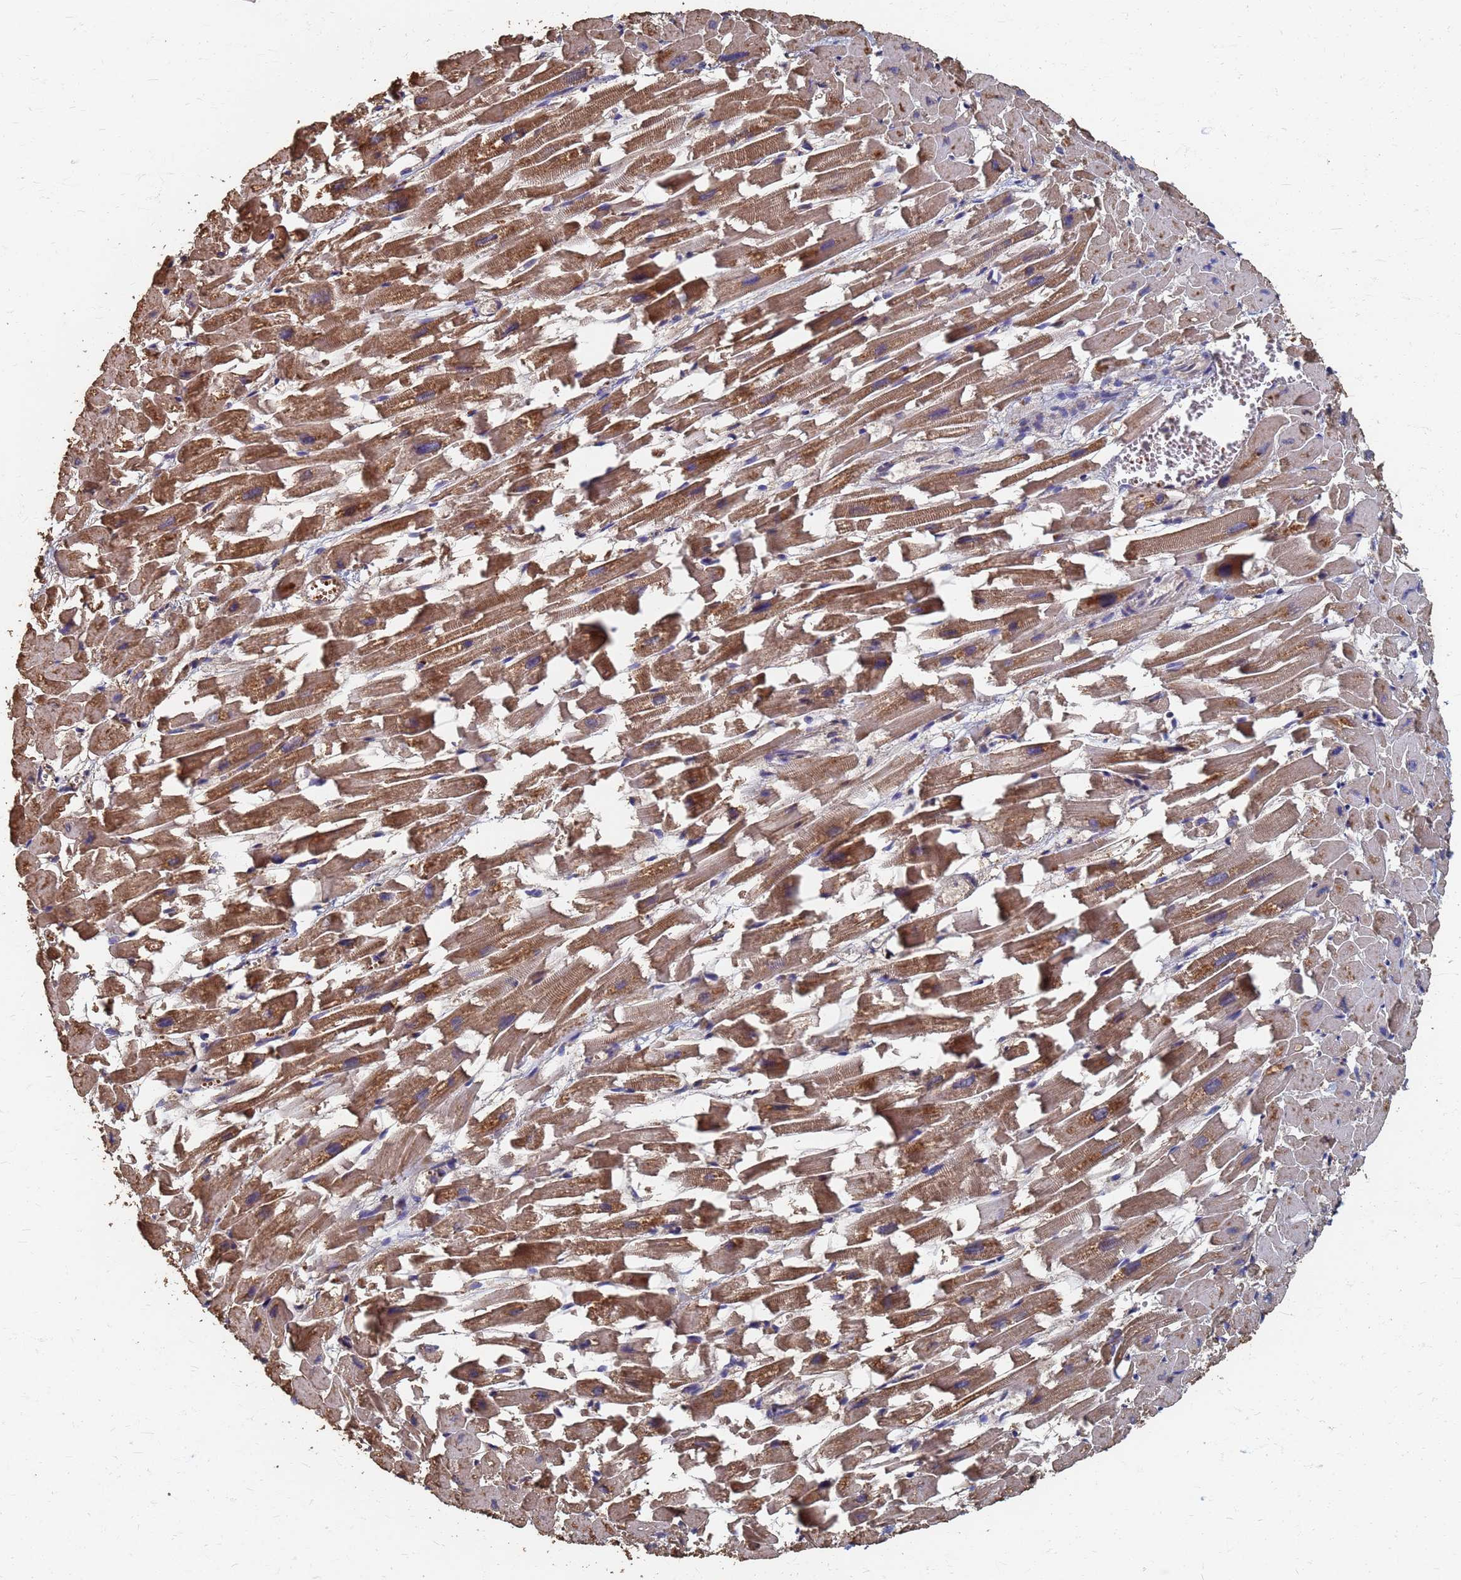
{"staining": {"intensity": "moderate", "quantity": ">75%", "location": "cytoplasmic/membranous"}, "tissue": "heart muscle", "cell_type": "Cardiomyocytes", "image_type": "normal", "snomed": [{"axis": "morphology", "description": "Normal tissue, NOS"}, {"axis": "topography", "description": "Heart"}], "caption": "Brown immunohistochemical staining in unremarkable human heart muscle demonstrates moderate cytoplasmic/membranous expression in about >75% of cardiomyocytes.", "gene": "DPH5", "patient": {"sex": "female", "age": 64}}